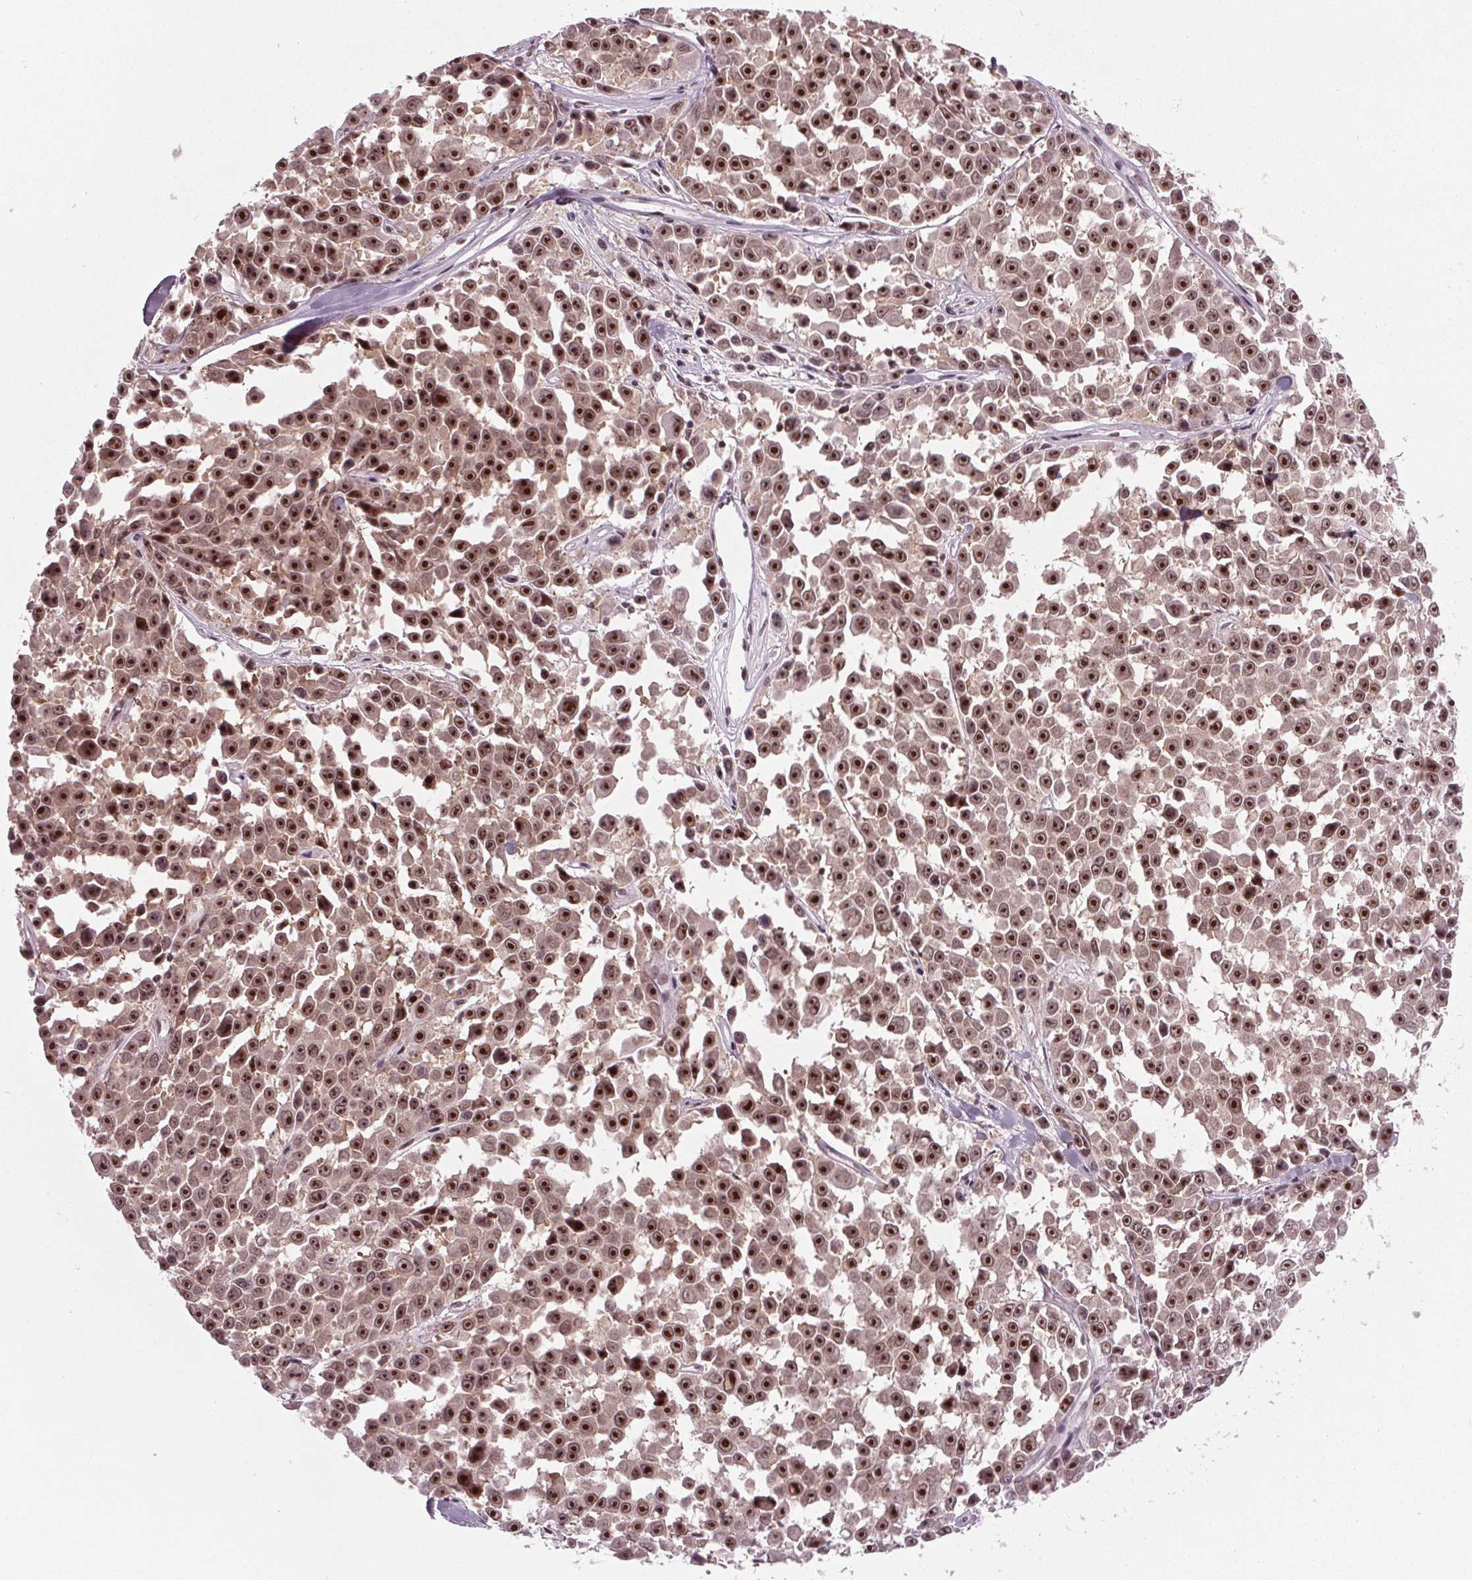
{"staining": {"intensity": "strong", "quantity": ">75%", "location": "nuclear"}, "tissue": "melanoma", "cell_type": "Tumor cells", "image_type": "cancer", "snomed": [{"axis": "morphology", "description": "Malignant melanoma, NOS"}, {"axis": "topography", "description": "Skin"}], "caption": "Melanoma was stained to show a protein in brown. There is high levels of strong nuclear positivity in about >75% of tumor cells.", "gene": "DDX41", "patient": {"sex": "female", "age": 66}}